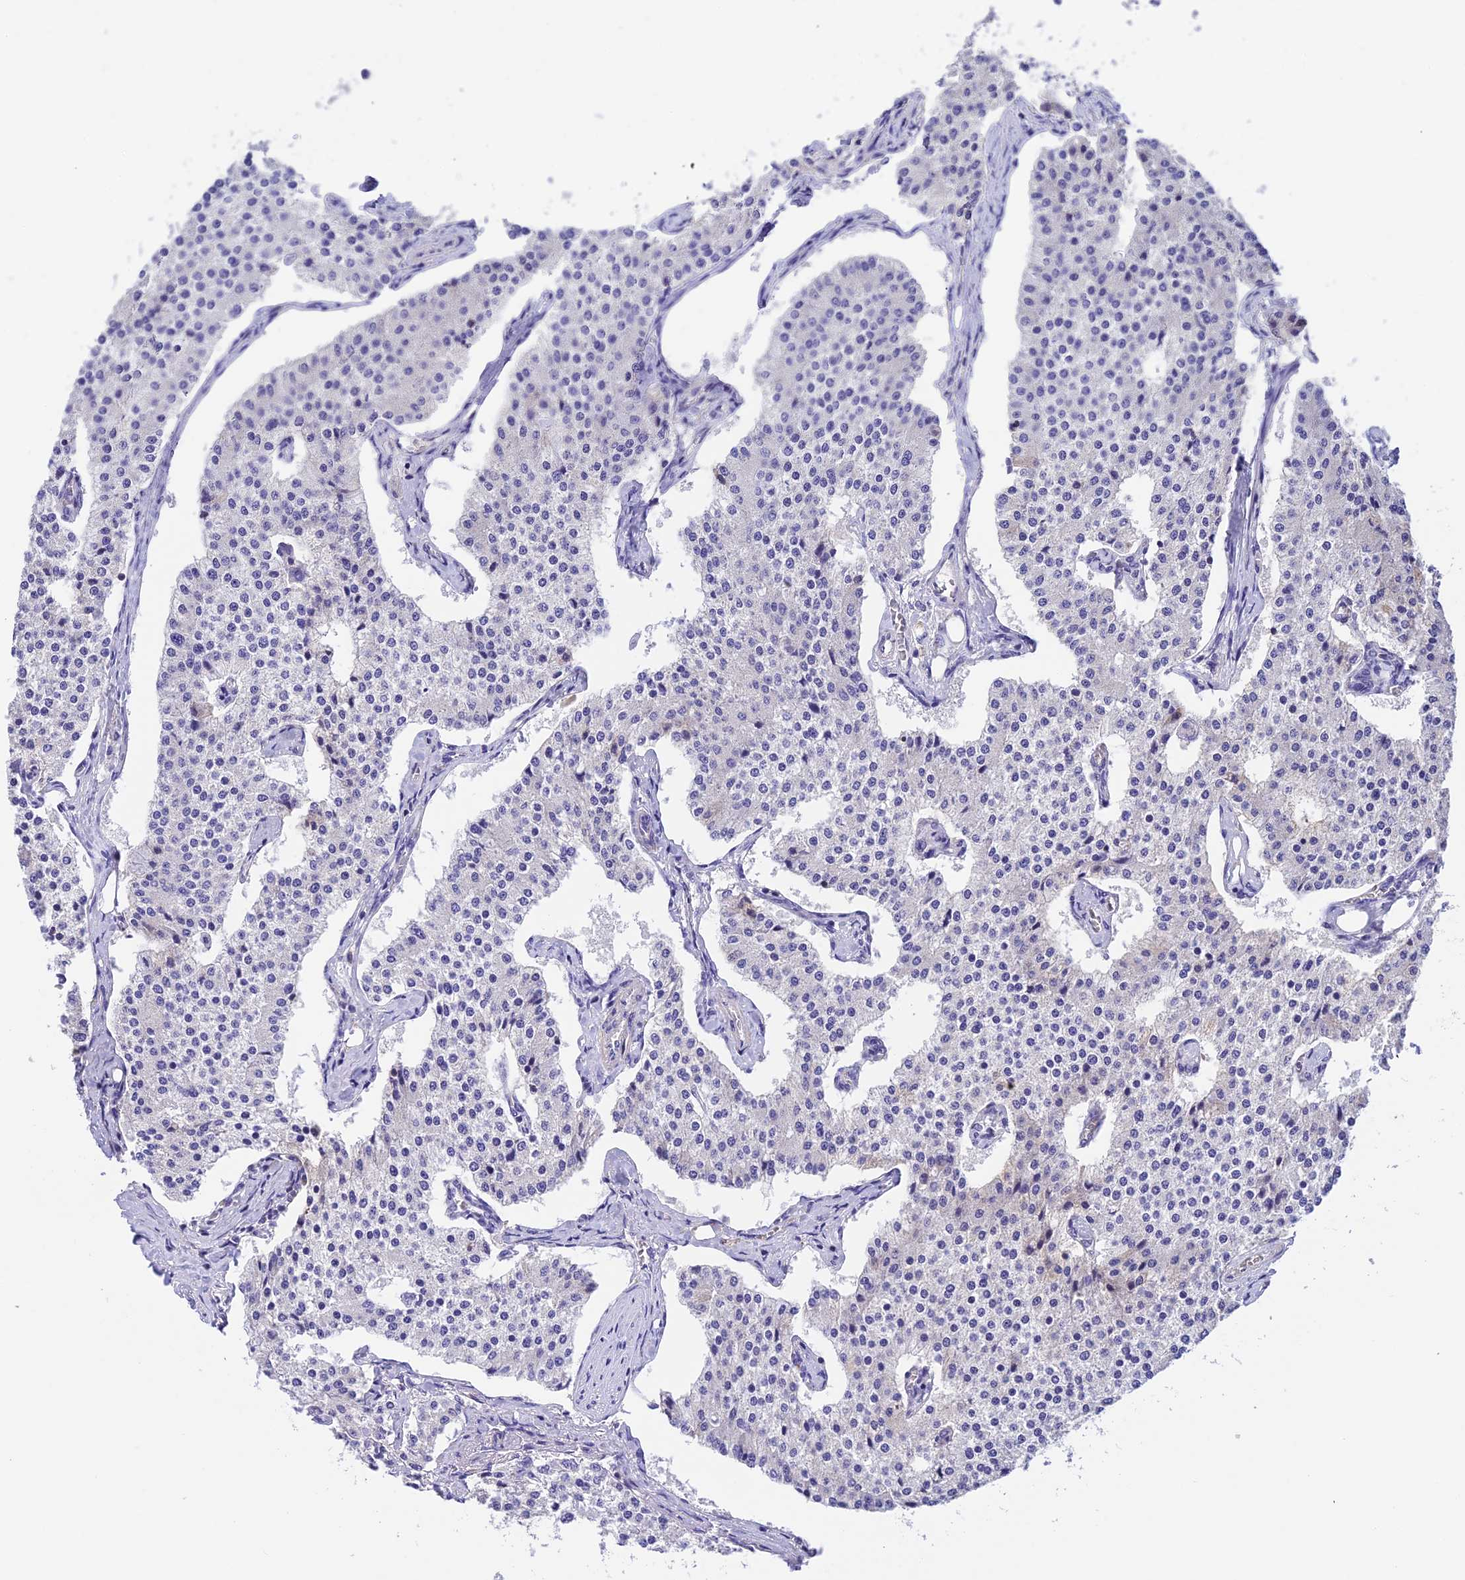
{"staining": {"intensity": "negative", "quantity": "none", "location": "none"}, "tissue": "carcinoid", "cell_type": "Tumor cells", "image_type": "cancer", "snomed": [{"axis": "morphology", "description": "Carcinoid, malignant, NOS"}, {"axis": "topography", "description": "Colon"}], "caption": "Immunohistochemistry (IHC) of human carcinoid (malignant) exhibits no expression in tumor cells.", "gene": "LPXN", "patient": {"sex": "female", "age": 52}}